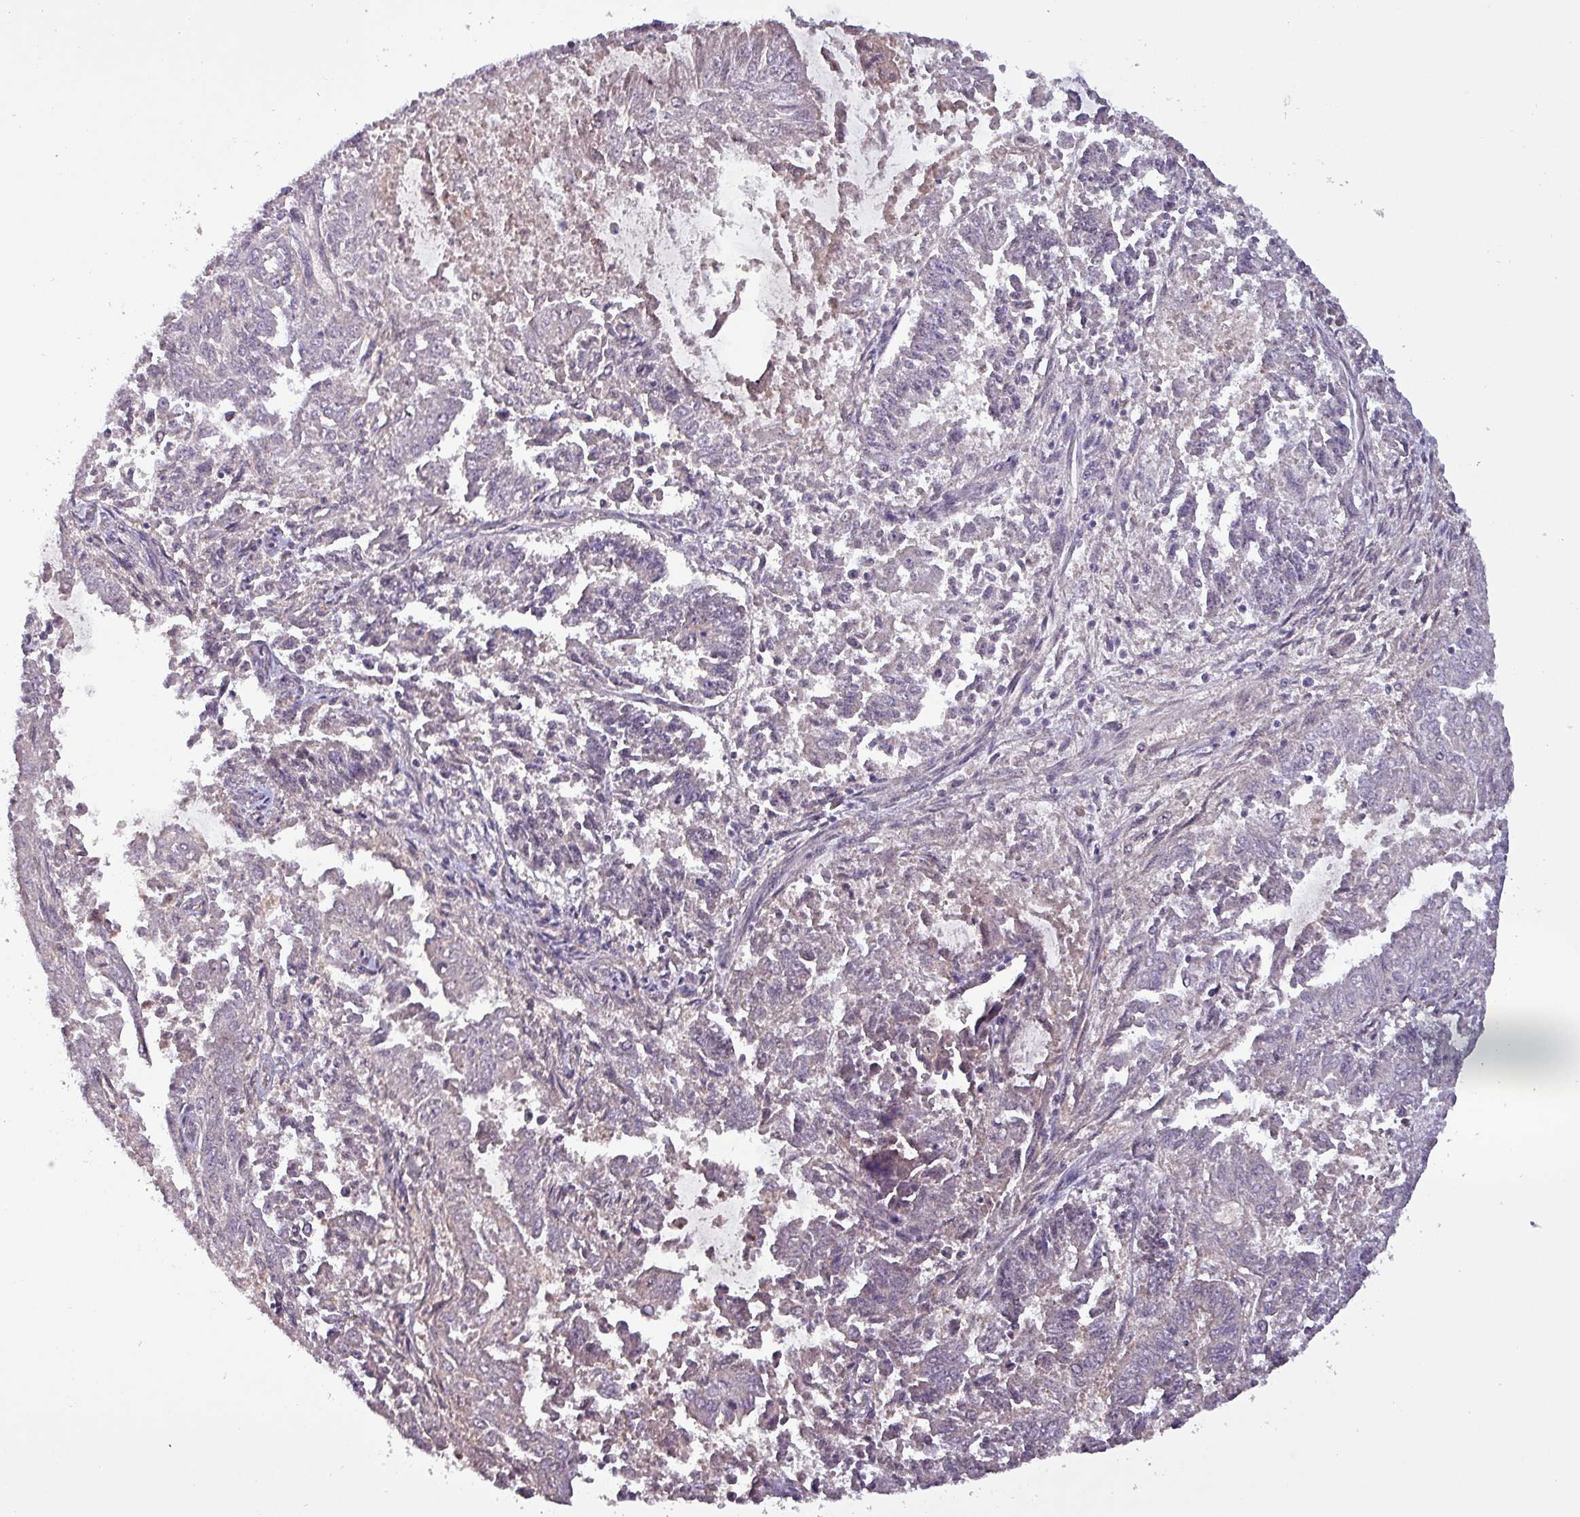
{"staining": {"intensity": "moderate", "quantity": "<25%", "location": "cytoplasmic/membranous"}, "tissue": "endometrial cancer", "cell_type": "Tumor cells", "image_type": "cancer", "snomed": [{"axis": "morphology", "description": "Adenocarcinoma, NOS"}, {"axis": "topography", "description": "Endometrium"}], "caption": "Immunohistochemistry of endometrial cancer (adenocarcinoma) displays low levels of moderate cytoplasmic/membranous staining in about <25% of tumor cells.", "gene": "PAFAH1B2", "patient": {"sex": "female", "age": 73}}